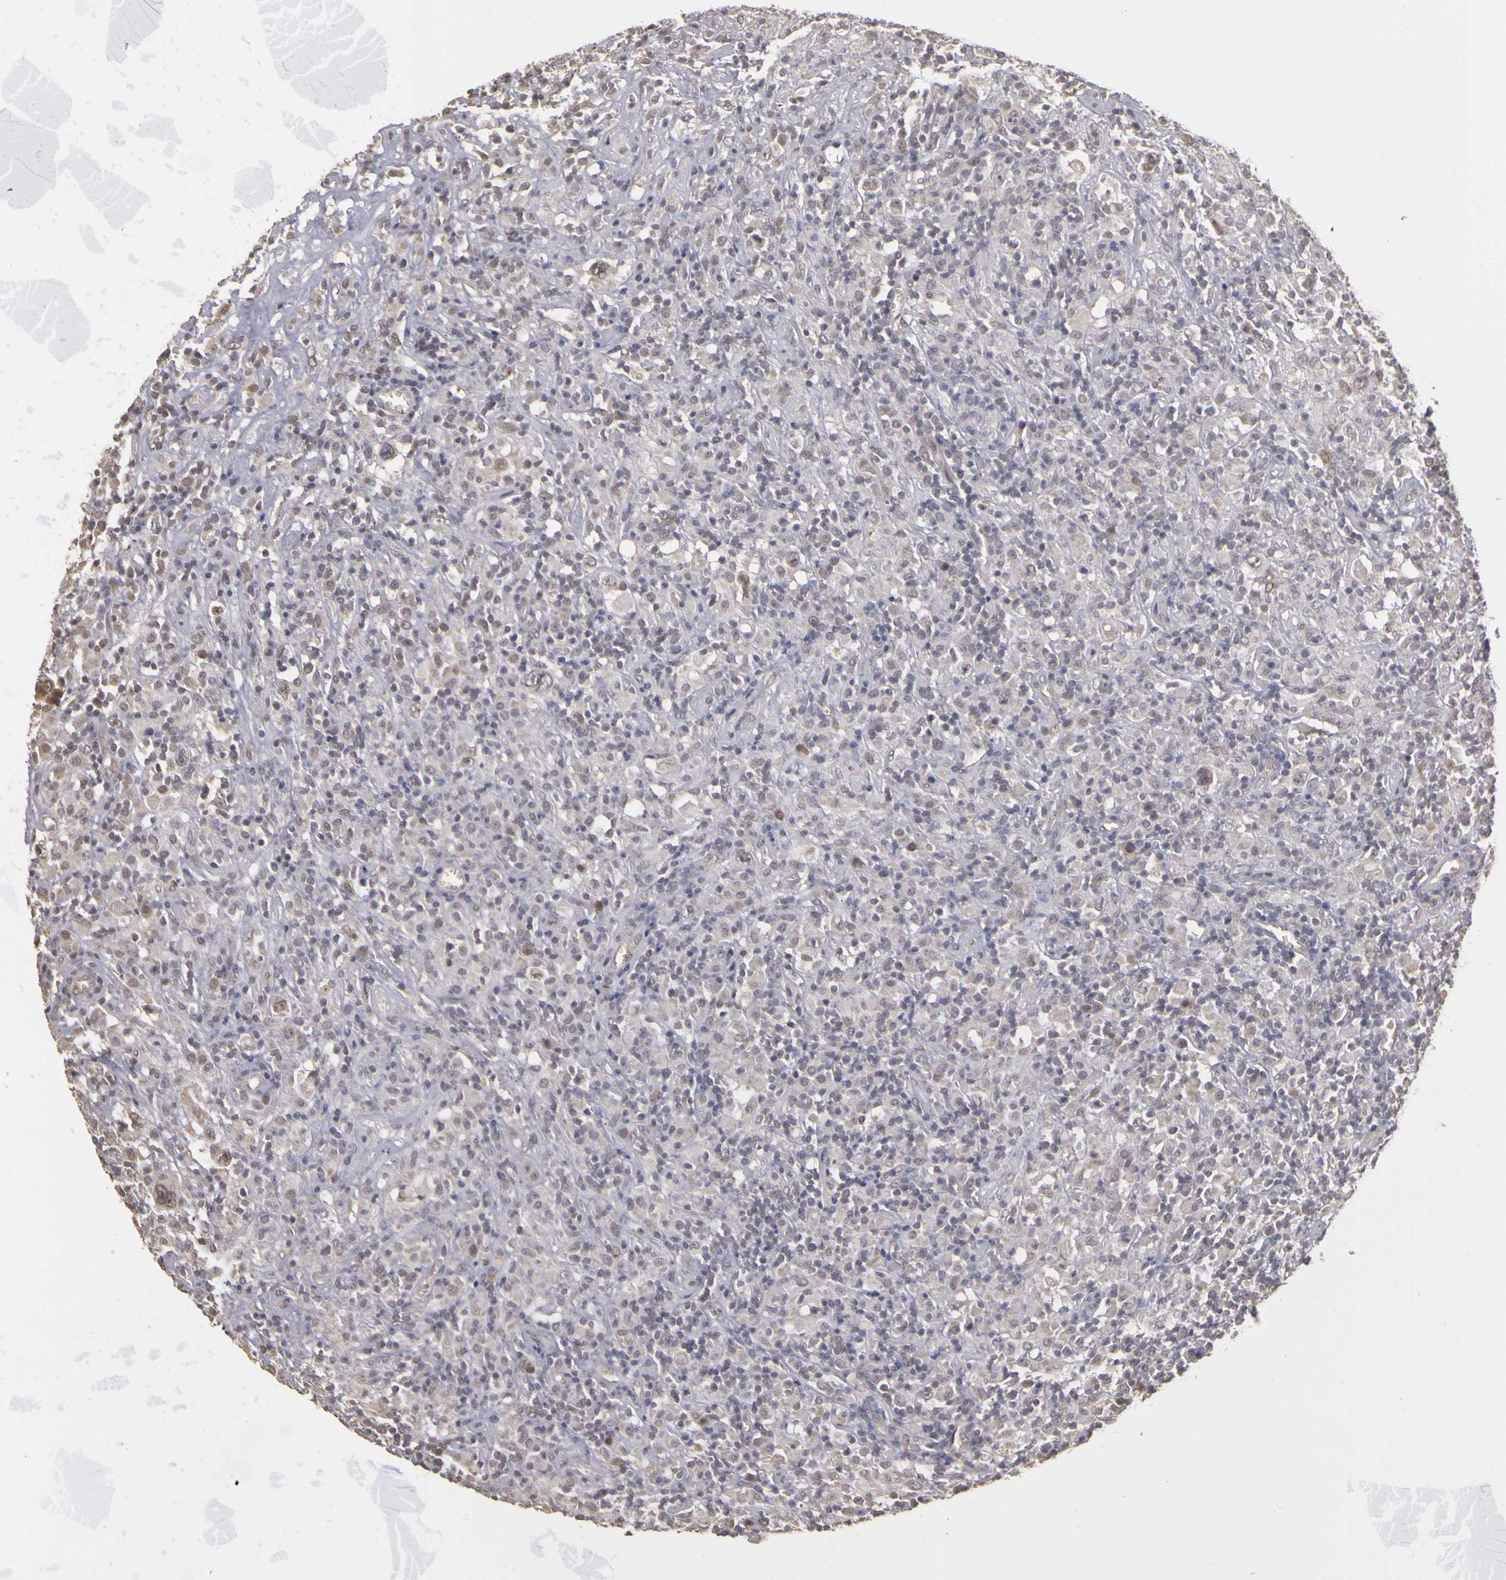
{"staining": {"intensity": "weak", "quantity": "<25%", "location": "cytoplasmic/membranous"}, "tissue": "lymphoma", "cell_type": "Tumor cells", "image_type": "cancer", "snomed": [{"axis": "morphology", "description": "Hodgkin's disease, NOS"}, {"axis": "topography", "description": "Lymph node"}], "caption": "Tumor cells show no significant protein expression in lymphoma.", "gene": "FRMD7", "patient": {"sex": "male", "age": 46}}